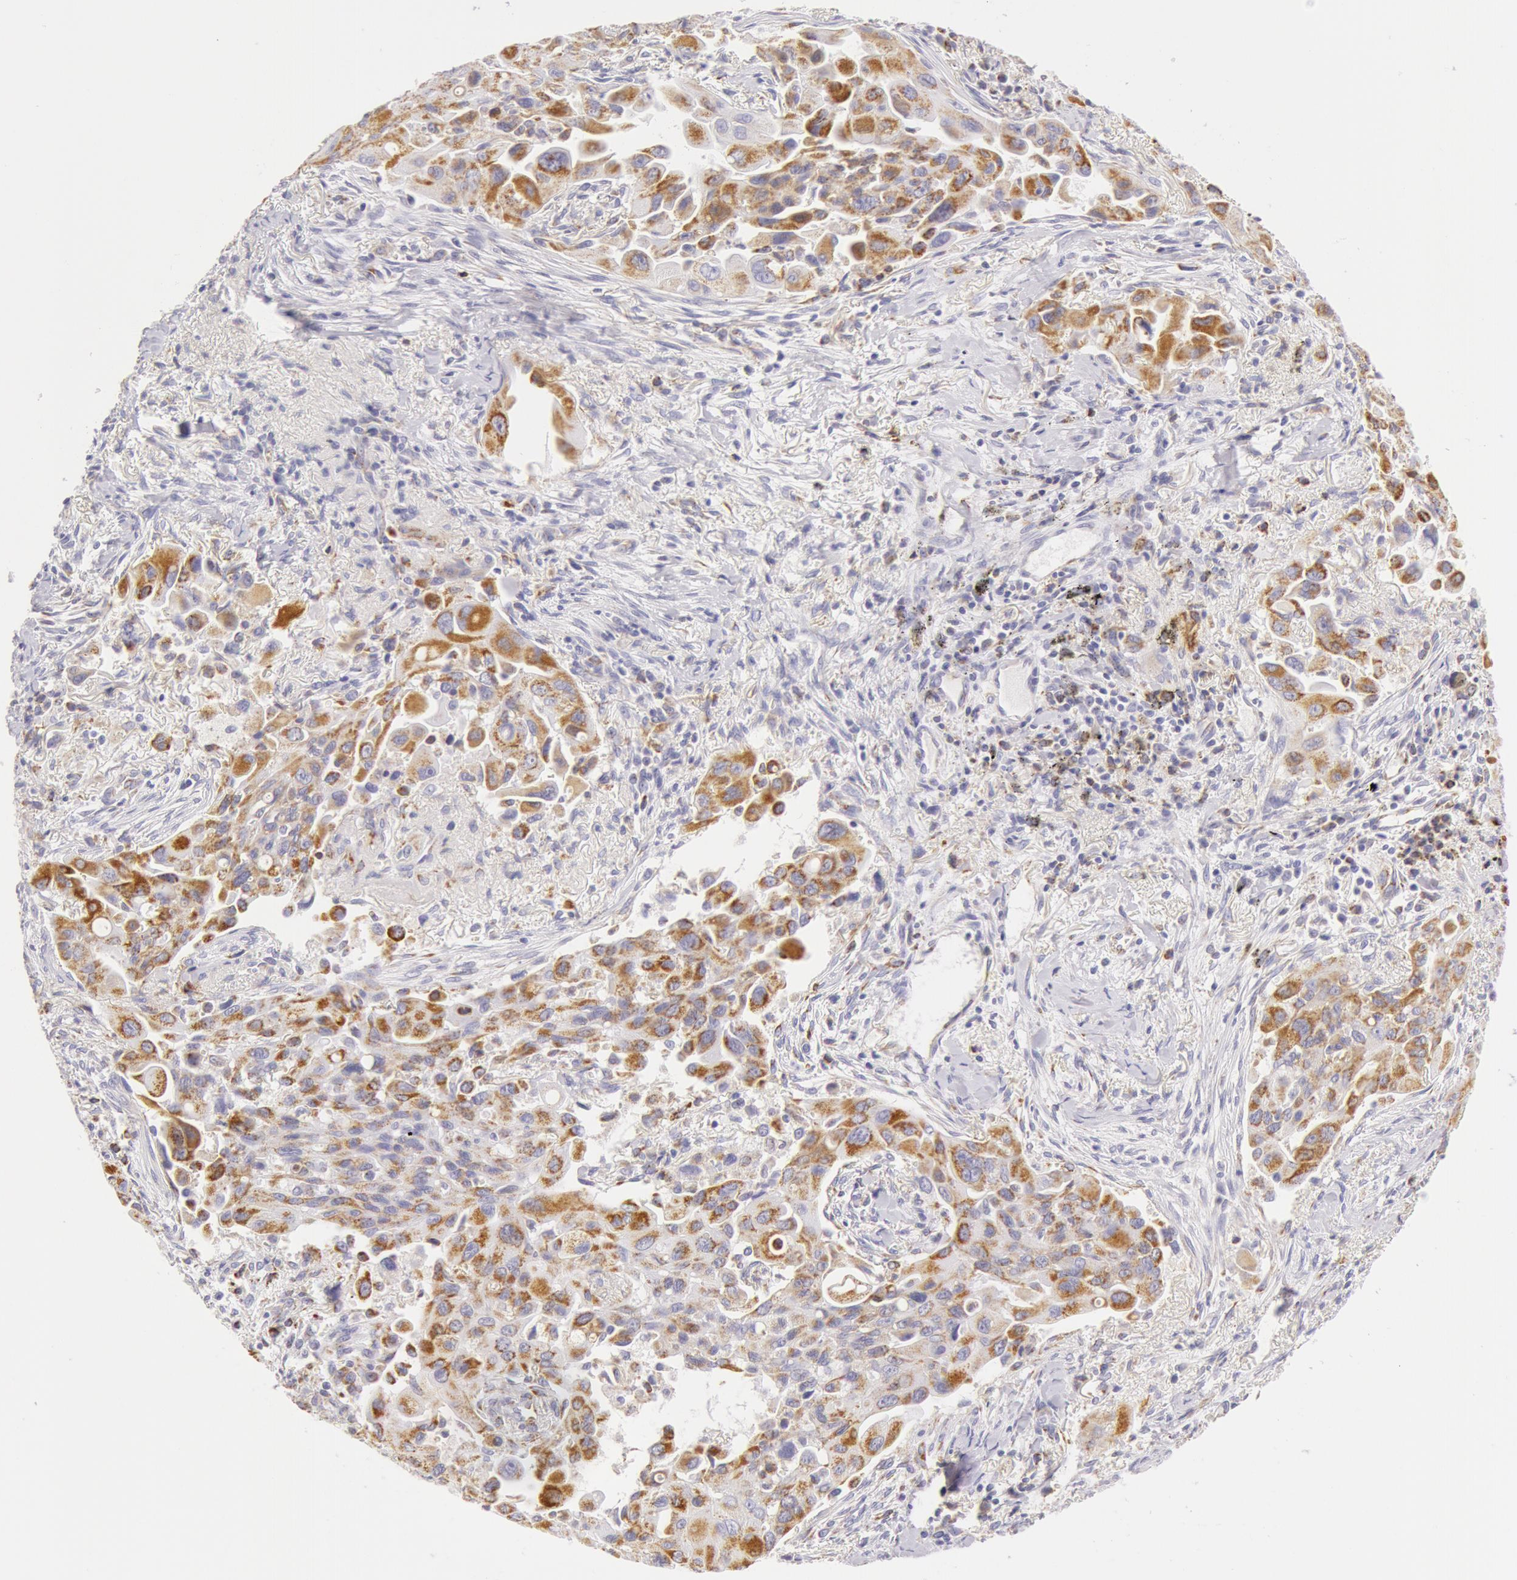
{"staining": {"intensity": "moderate", "quantity": "25%-75%", "location": "cytoplasmic/membranous"}, "tissue": "lung cancer", "cell_type": "Tumor cells", "image_type": "cancer", "snomed": [{"axis": "morphology", "description": "Adenocarcinoma, NOS"}, {"axis": "topography", "description": "Lung"}], "caption": "Immunohistochemistry (IHC) photomicrograph of neoplastic tissue: human lung cancer stained using IHC displays medium levels of moderate protein expression localized specifically in the cytoplasmic/membranous of tumor cells, appearing as a cytoplasmic/membranous brown color.", "gene": "ATP5F1B", "patient": {"sex": "male", "age": 68}}